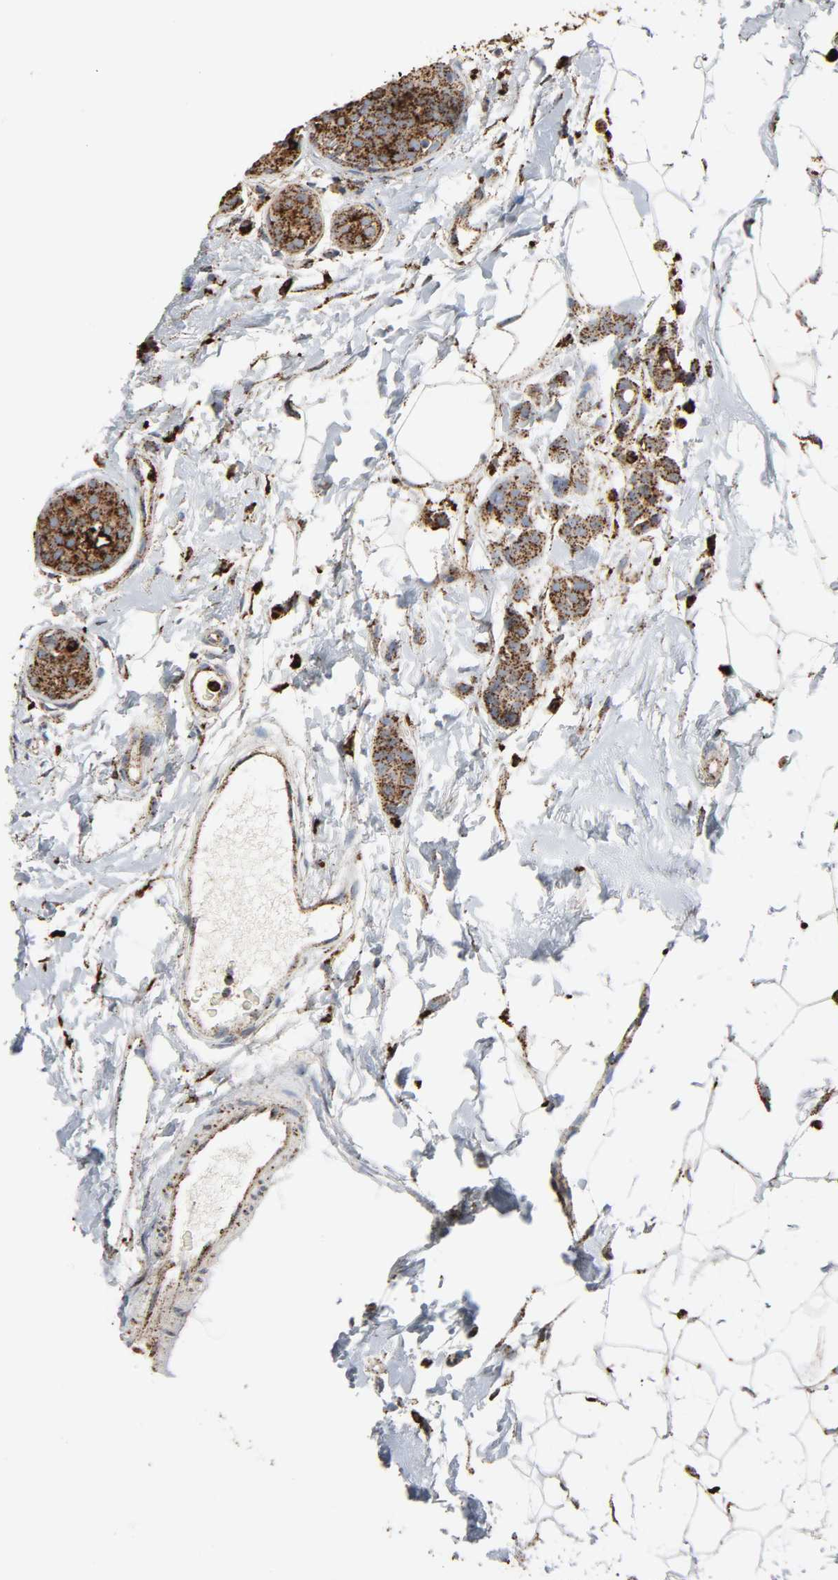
{"staining": {"intensity": "strong", "quantity": ">75%", "location": "cytoplasmic/membranous"}, "tissue": "breast cancer", "cell_type": "Tumor cells", "image_type": "cancer", "snomed": [{"axis": "morphology", "description": "Lobular carcinoma, in situ"}, {"axis": "morphology", "description": "Lobular carcinoma"}, {"axis": "topography", "description": "Breast"}], "caption": "A photomicrograph showing strong cytoplasmic/membranous staining in about >75% of tumor cells in lobular carcinoma in situ (breast), as visualized by brown immunohistochemical staining.", "gene": "PSAP", "patient": {"sex": "female", "age": 41}}